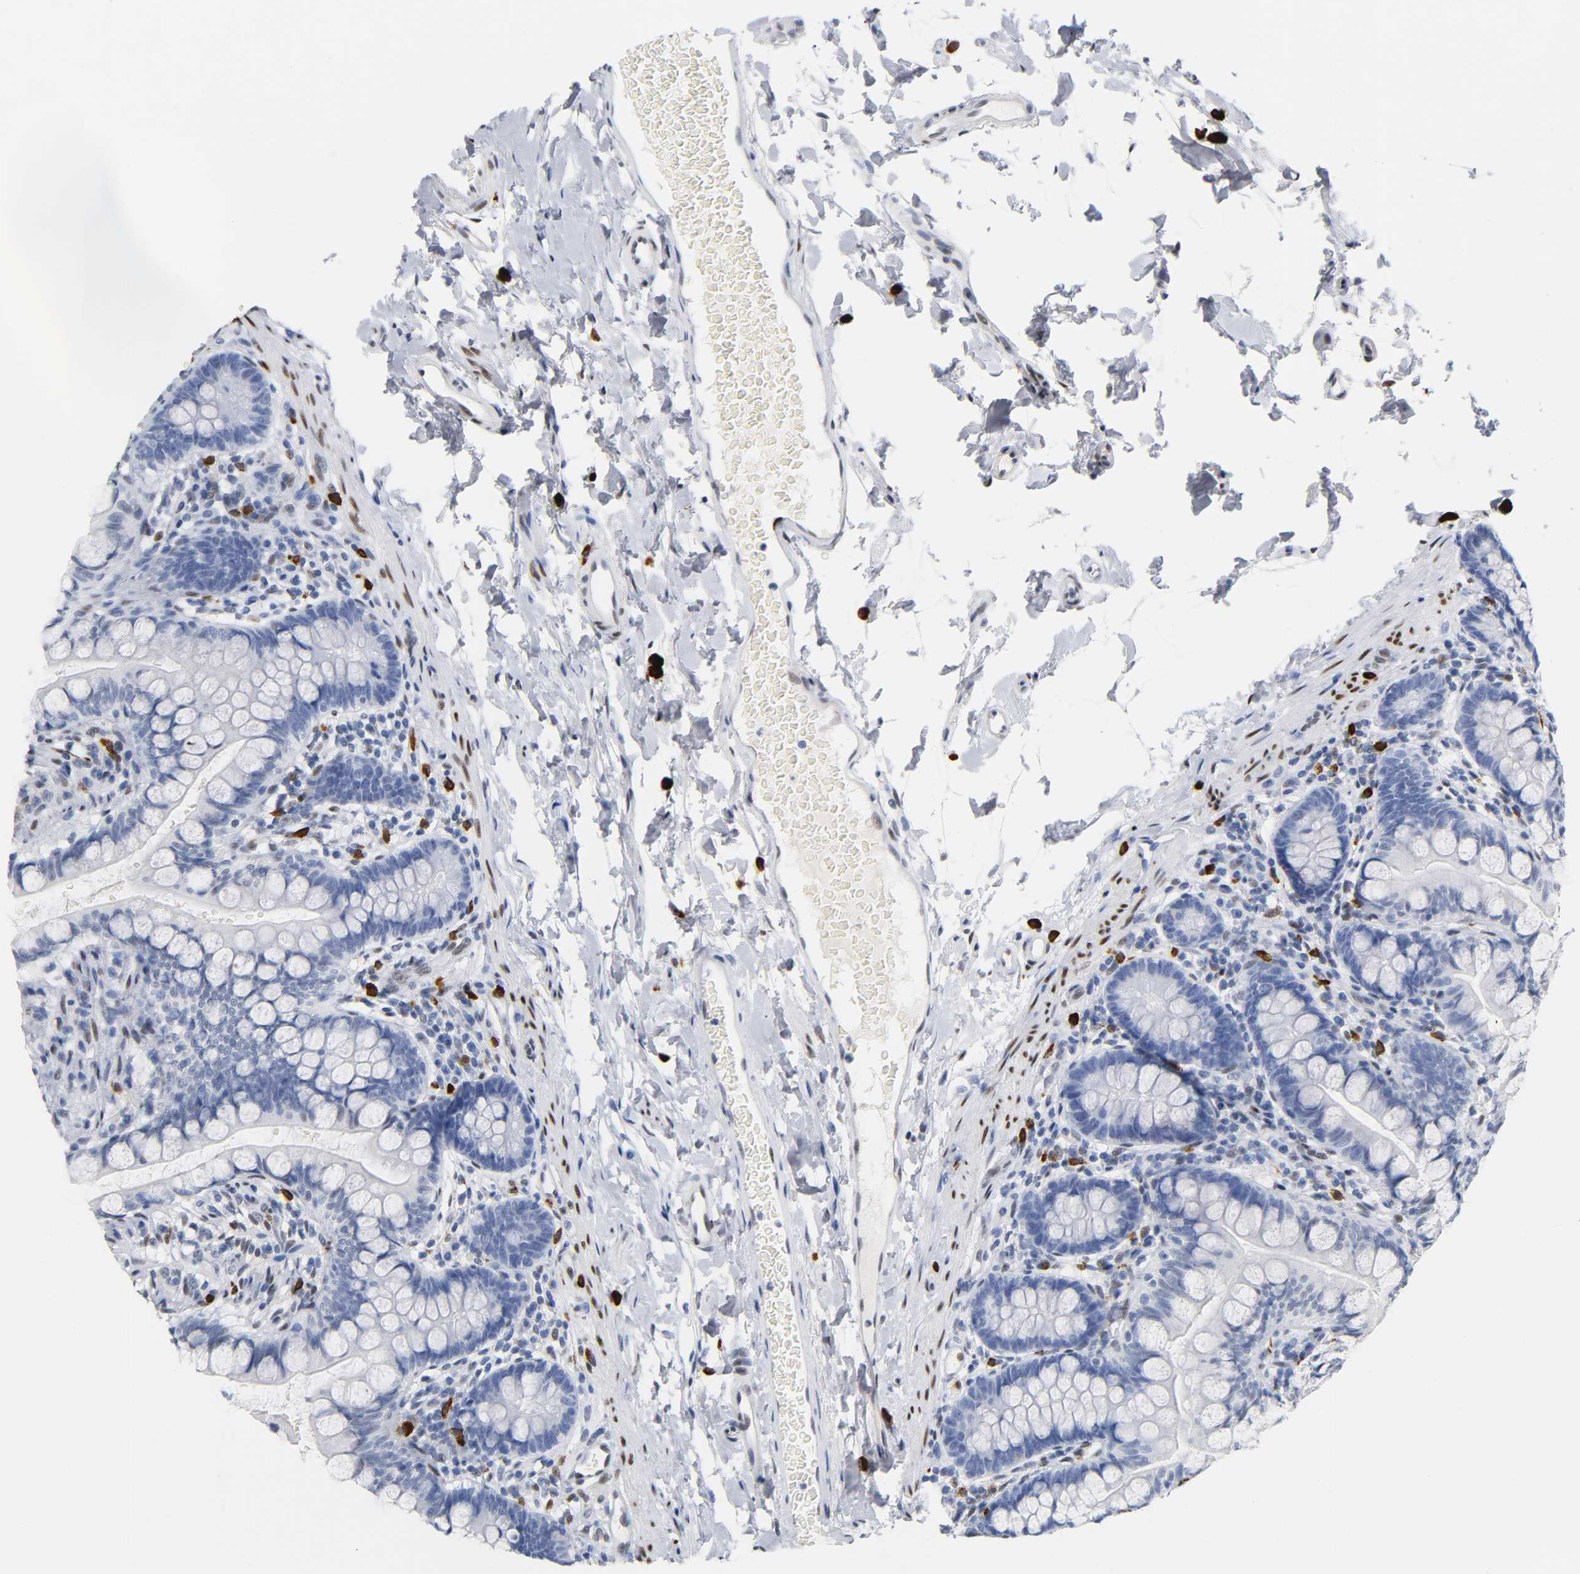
{"staining": {"intensity": "negative", "quantity": "none", "location": "none"}, "tissue": "small intestine", "cell_type": "Glandular cells", "image_type": "normal", "snomed": [{"axis": "morphology", "description": "Normal tissue, NOS"}, {"axis": "topography", "description": "Small intestine"}], "caption": "Benign small intestine was stained to show a protein in brown. There is no significant expression in glandular cells. (DAB (3,3'-diaminobenzidine) immunohistochemistry visualized using brightfield microscopy, high magnification).", "gene": "NAB2", "patient": {"sex": "female", "age": 58}}